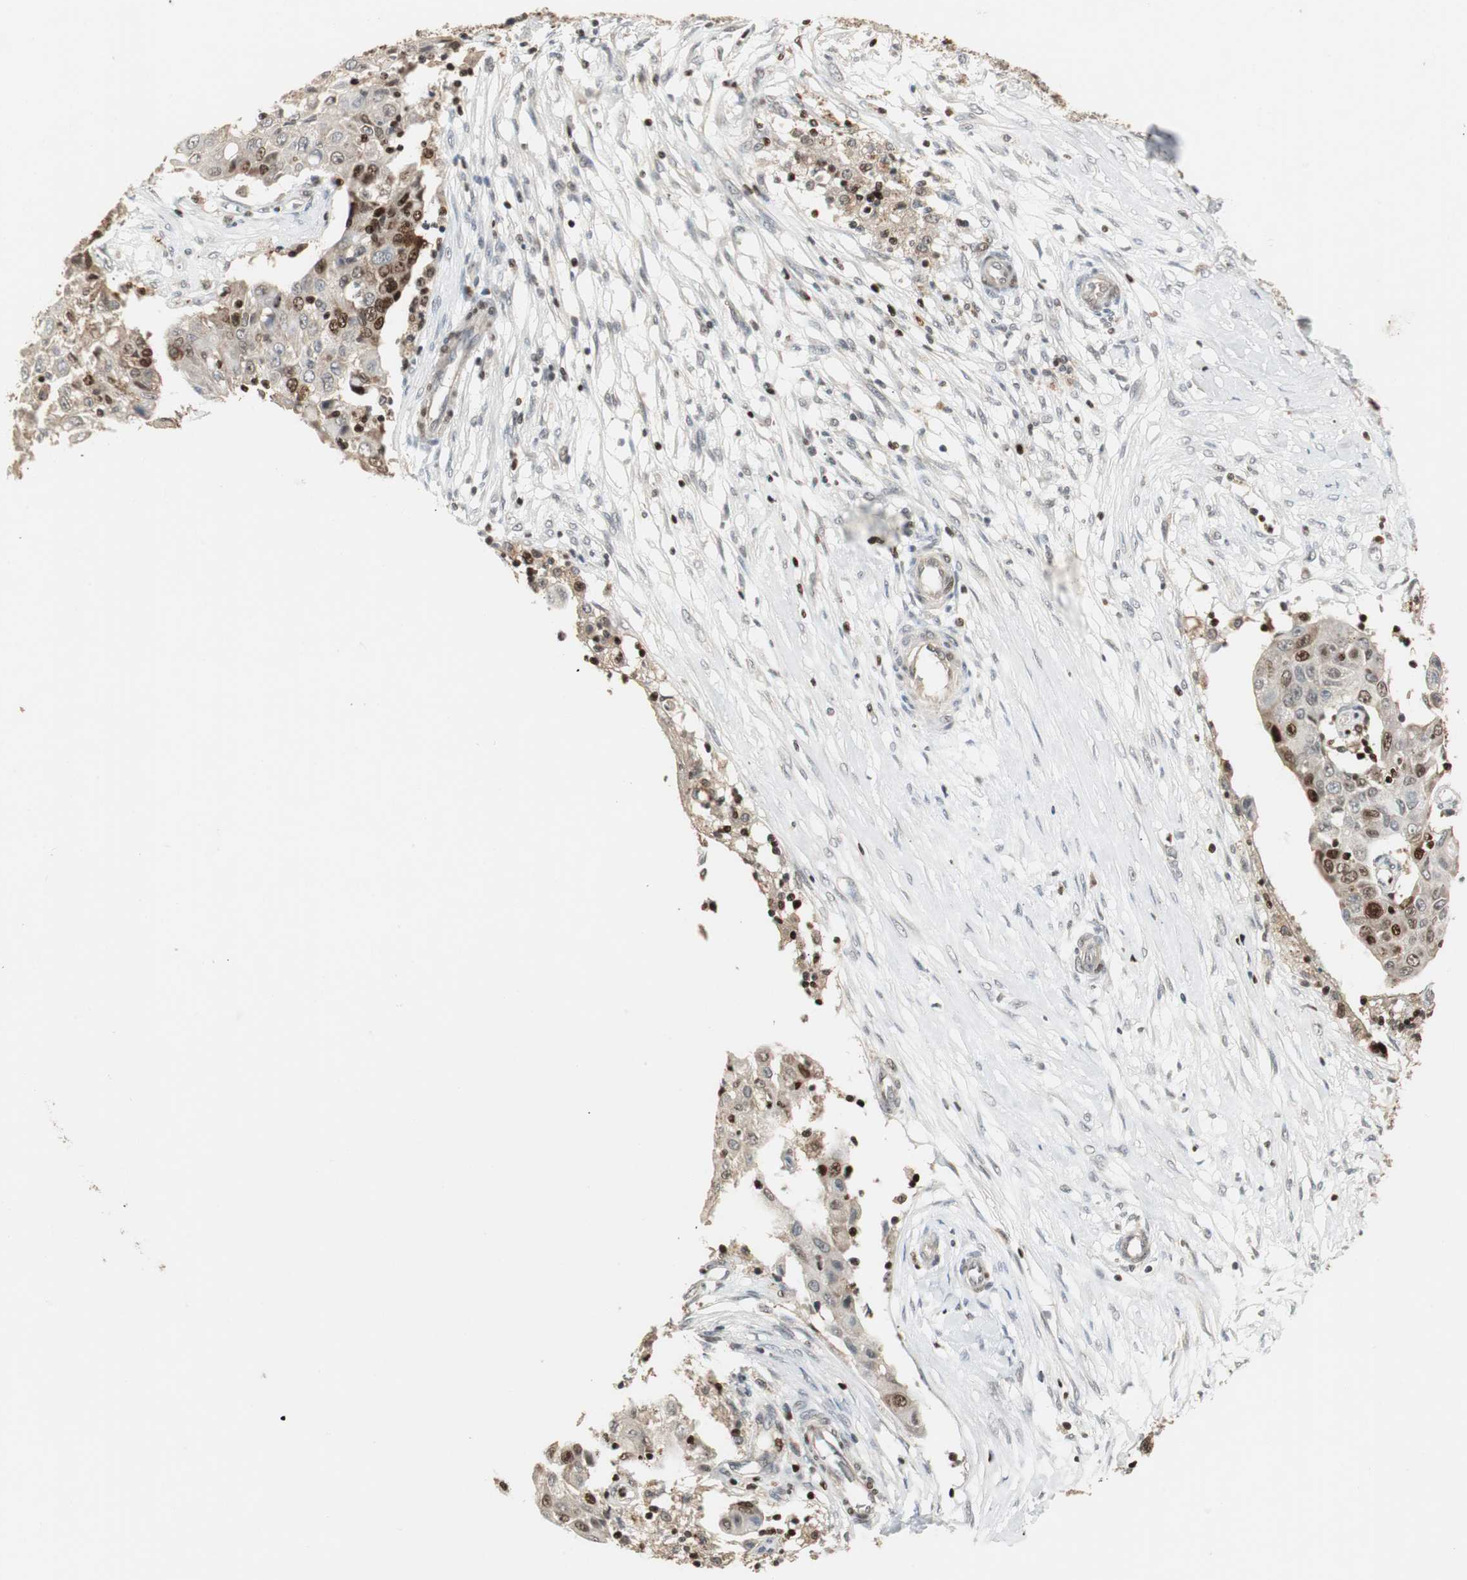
{"staining": {"intensity": "strong", "quantity": ">75%", "location": "nuclear"}, "tissue": "ovarian cancer", "cell_type": "Tumor cells", "image_type": "cancer", "snomed": [{"axis": "morphology", "description": "Carcinoma, endometroid"}, {"axis": "topography", "description": "Ovary"}], "caption": "Immunohistochemical staining of endometroid carcinoma (ovarian) demonstrates high levels of strong nuclear protein staining in about >75% of tumor cells.", "gene": "FEN1", "patient": {"sex": "female", "age": 42}}